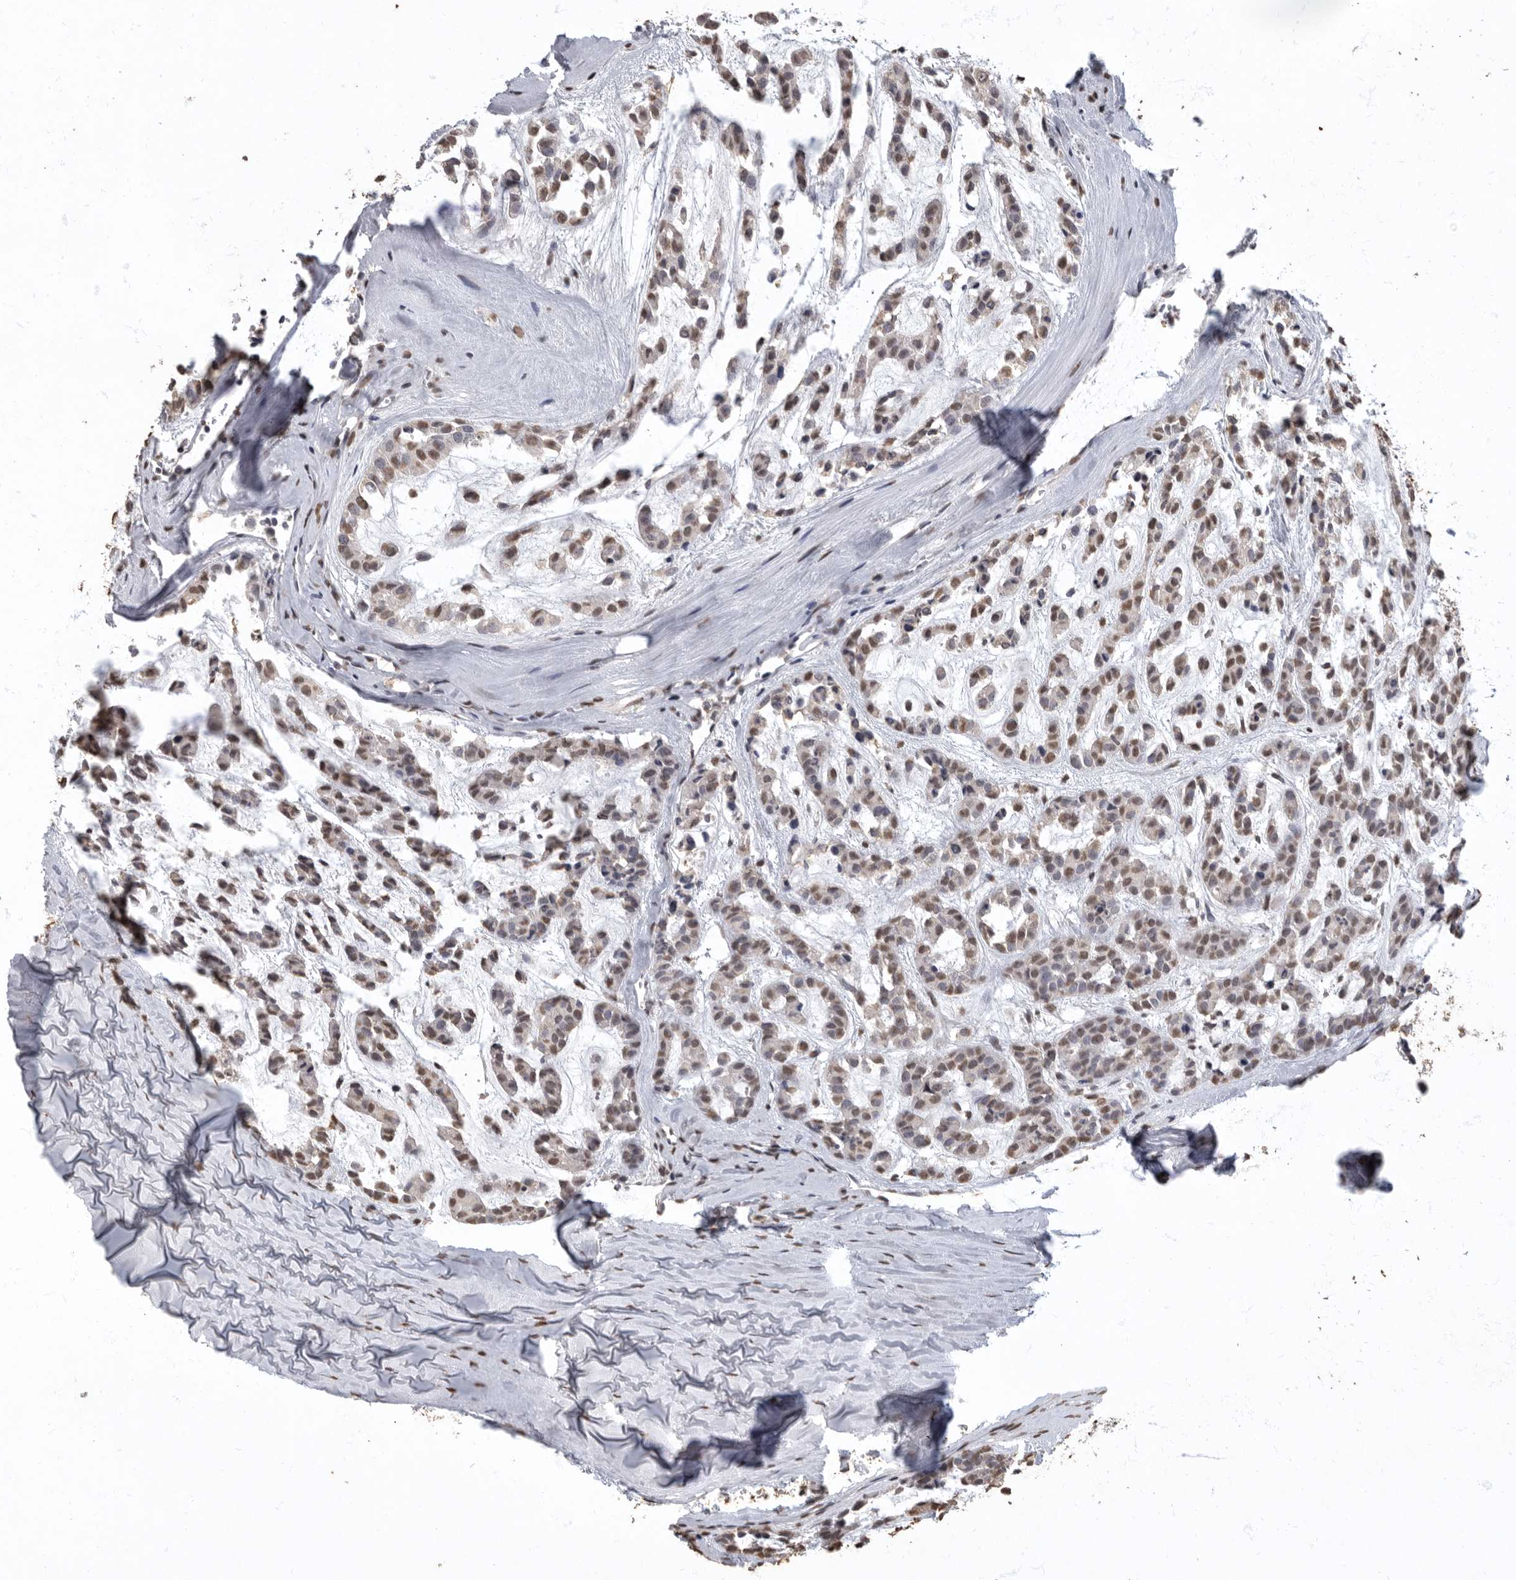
{"staining": {"intensity": "weak", "quantity": ">75%", "location": "nuclear"}, "tissue": "head and neck cancer", "cell_type": "Tumor cells", "image_type": "cancer", "snomed": [{"axis": "morphology", "description": "Adenocarcinoma, NOS"}, {"axis": "morphology", "description": "Adenoma, NOS"}, {"axis": "topography", "description": "Head-Neck"}], "caption": "Head and neck cancer (adenoma) stained for a protein demonstrates weak nuclear positivity in tumor cells.", "gene": "NBL1", "patient": {"sex": "female", "age": 55}}